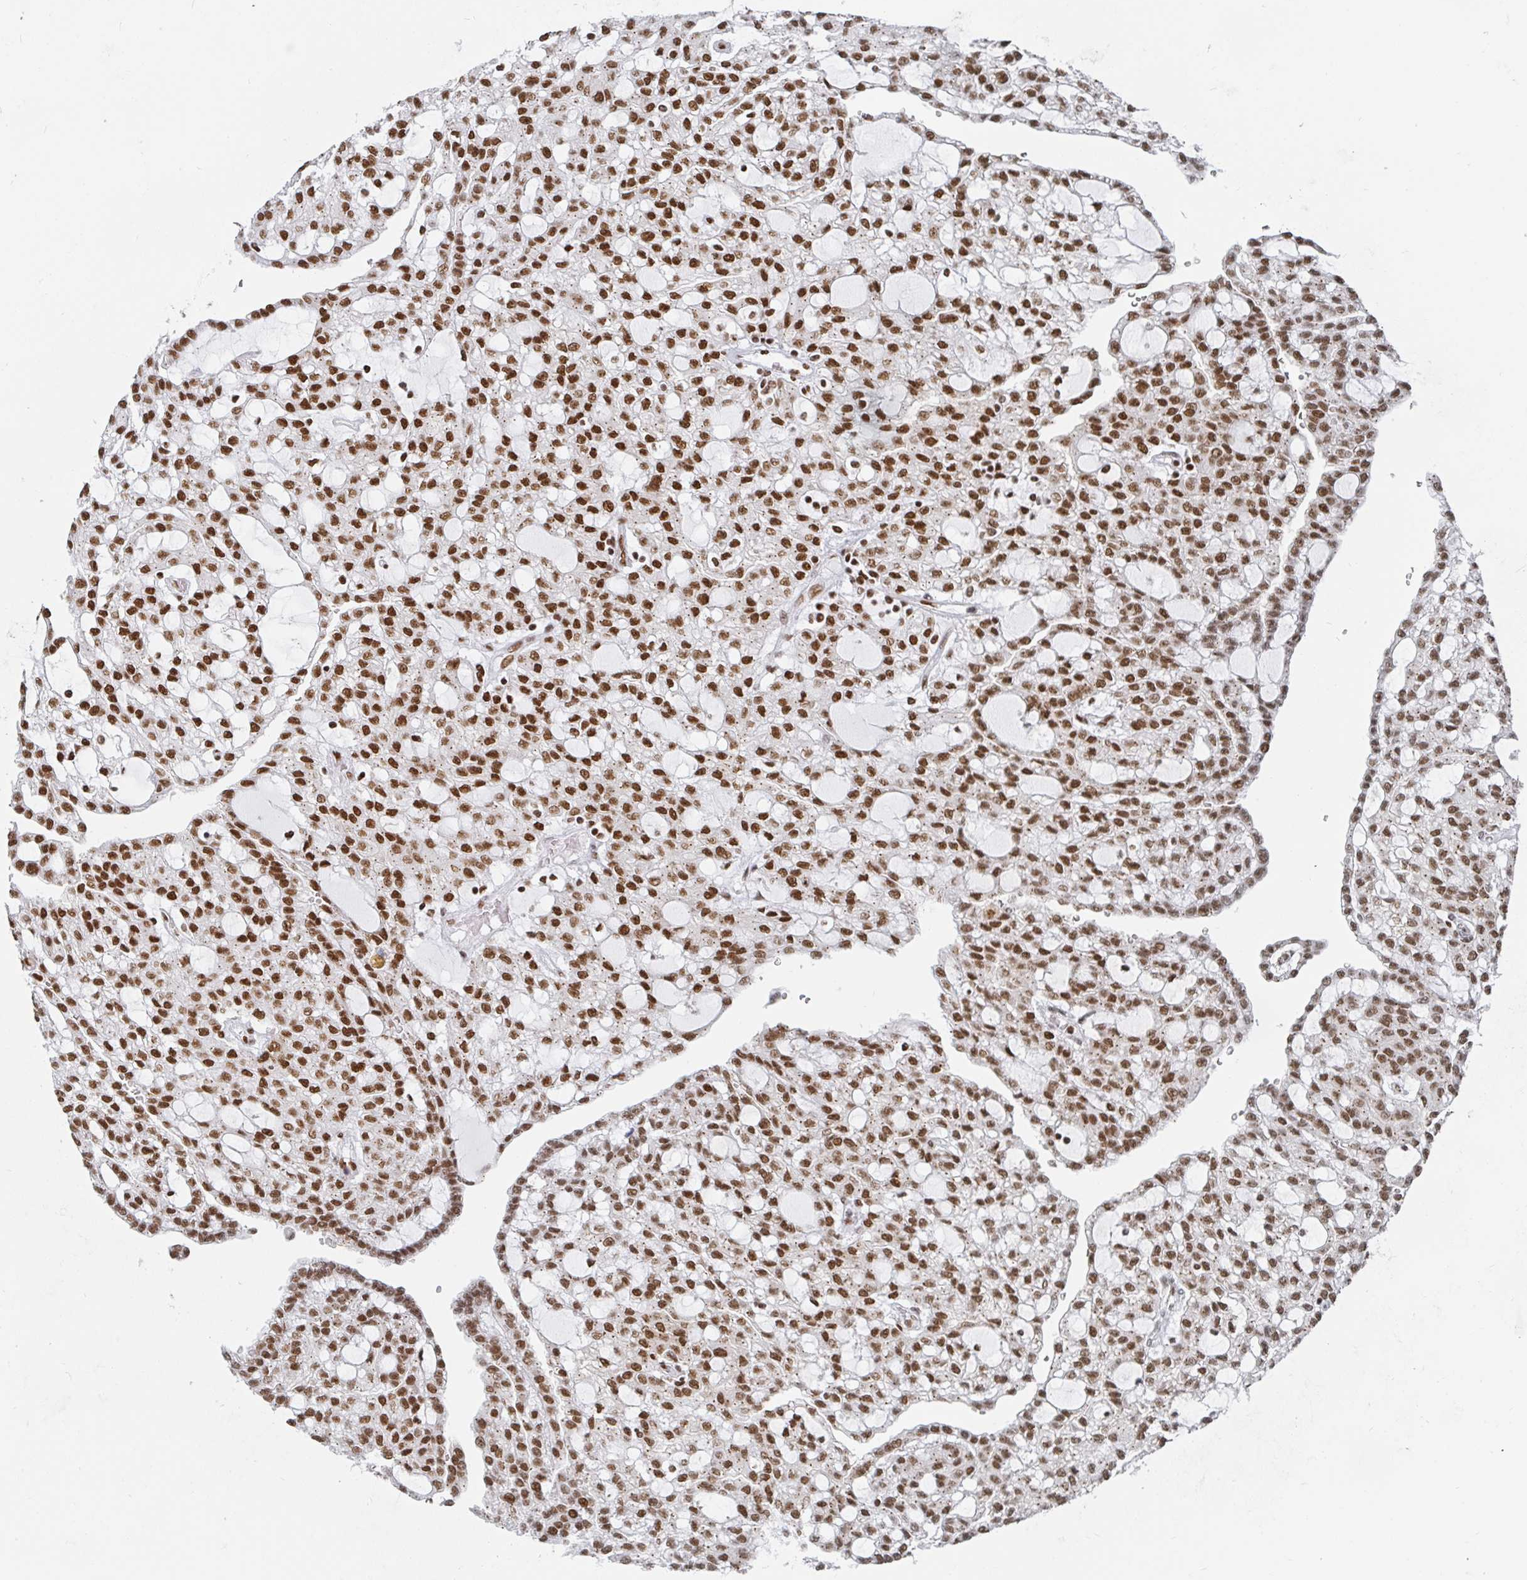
{"staining": {"intensity": "strong", "quantity": ">75%", "location": "nuclear"}, "tissue": "renal cancer", "cell_type": "Tumor cells", "image_type": "cancer", "snomed": [{"axis": "morphology", "description": "Adenocarcinoma, NOS"}, {"axis": "topography", "description": "Kidney"}], "caption": "A histopathology image of human adenocarcinoma (renal) stained for a protein demonstrates strong nuclear brown staining in tumor cells.", "gene": "EWSR1", "patient": {"sex": "male", "age": 63}}